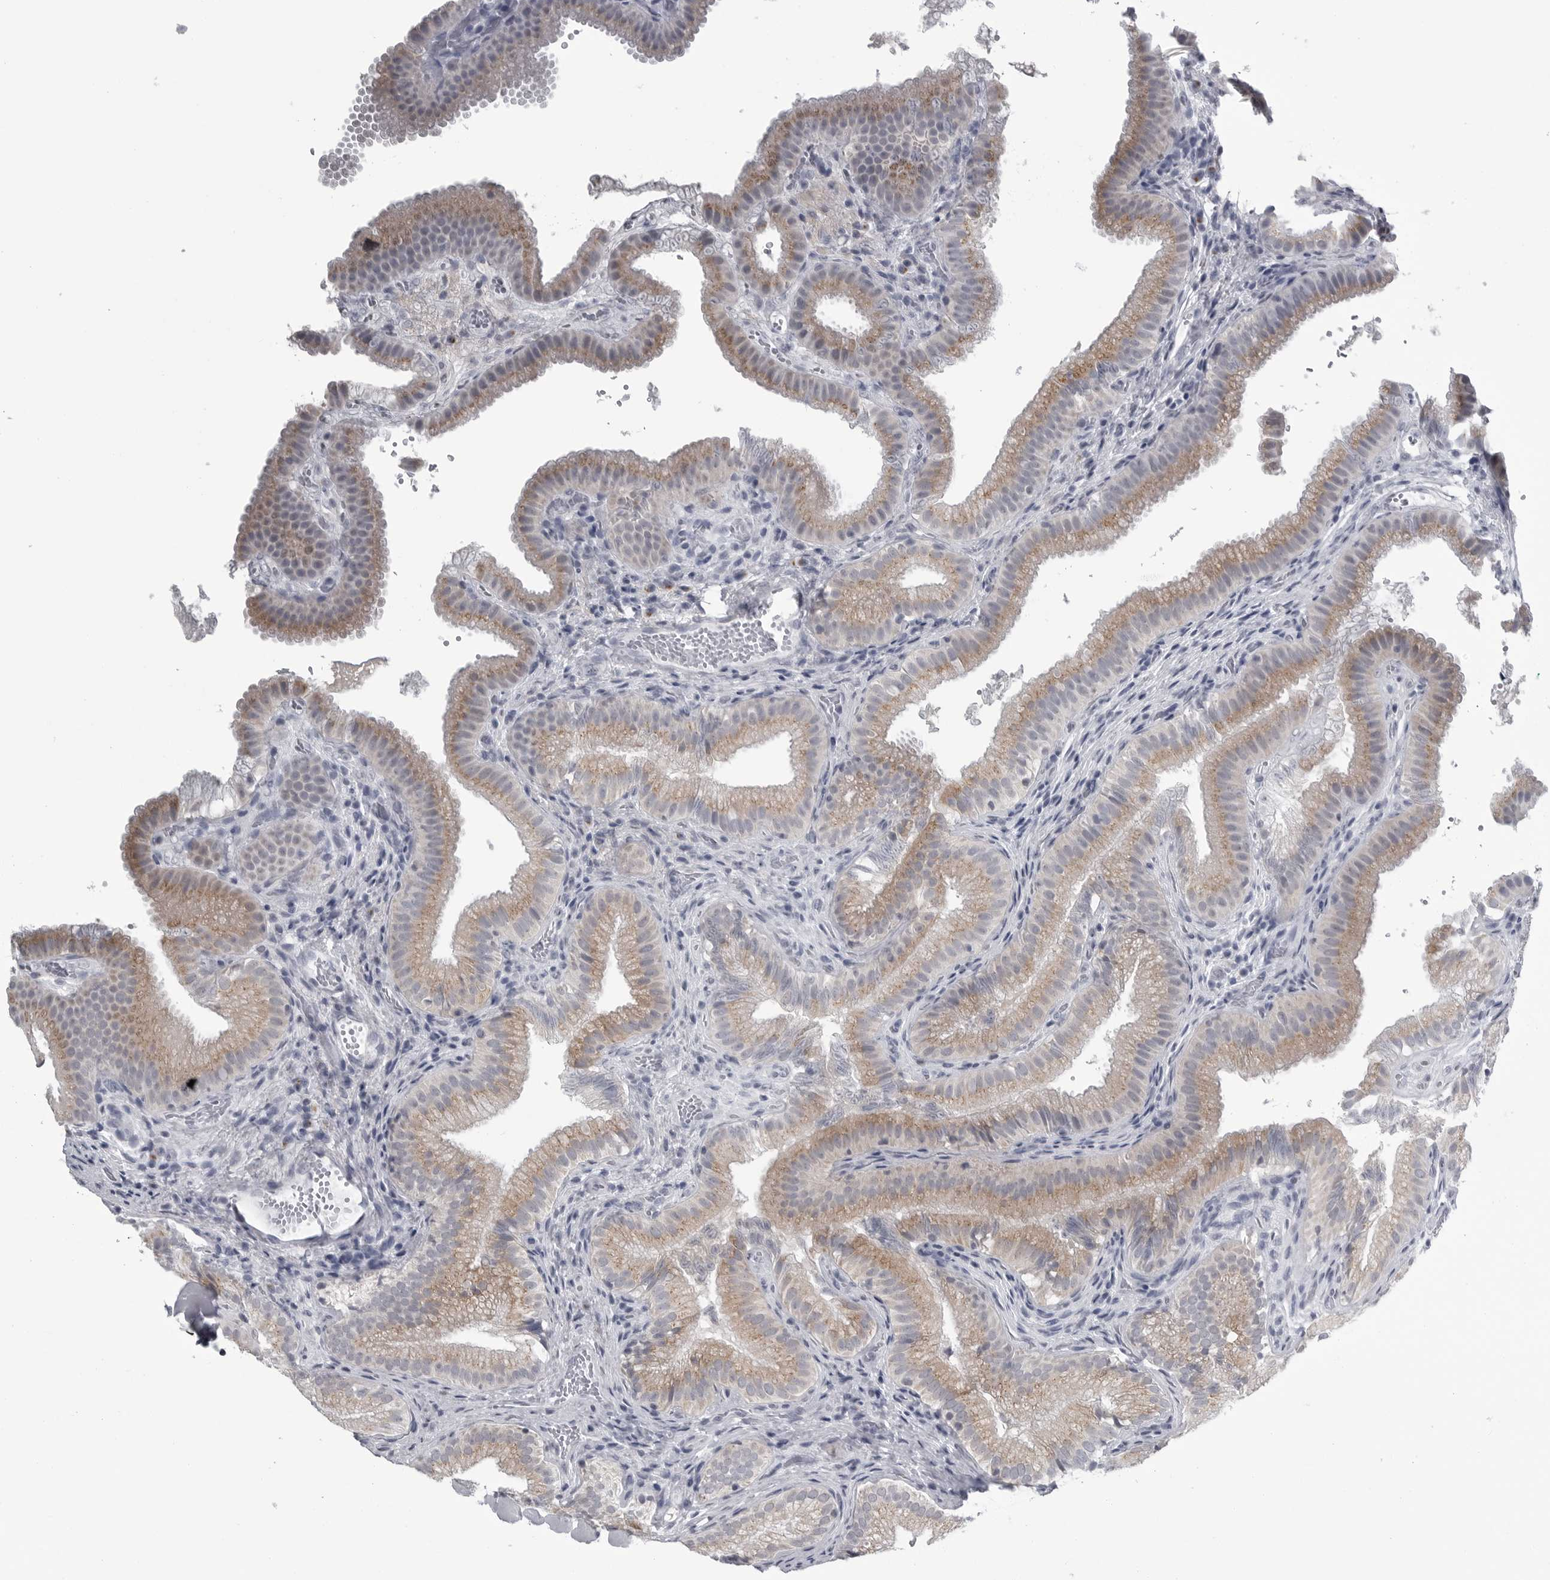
{"staining": {"intensity": "weak", "quantity": ">75%", "location": "cytoplasmic/membranous"}, "tissue": "gallbladder", "cell_type": "Glandular cells", "image_type": "normal", "snomed": [{"axis": "morphology", "description": "Normal tissue, NOS"}, {"axis": "topography", "description": "Gallbladder"}], "caption": "A brown stain labels weak cytoplasmic/membranous positivity of a protein in glandular cells of normal gallbladder. Nuclei are stained in blue.", "gene": "MYOC", "patient": {"sex": "female", "age": 30}}